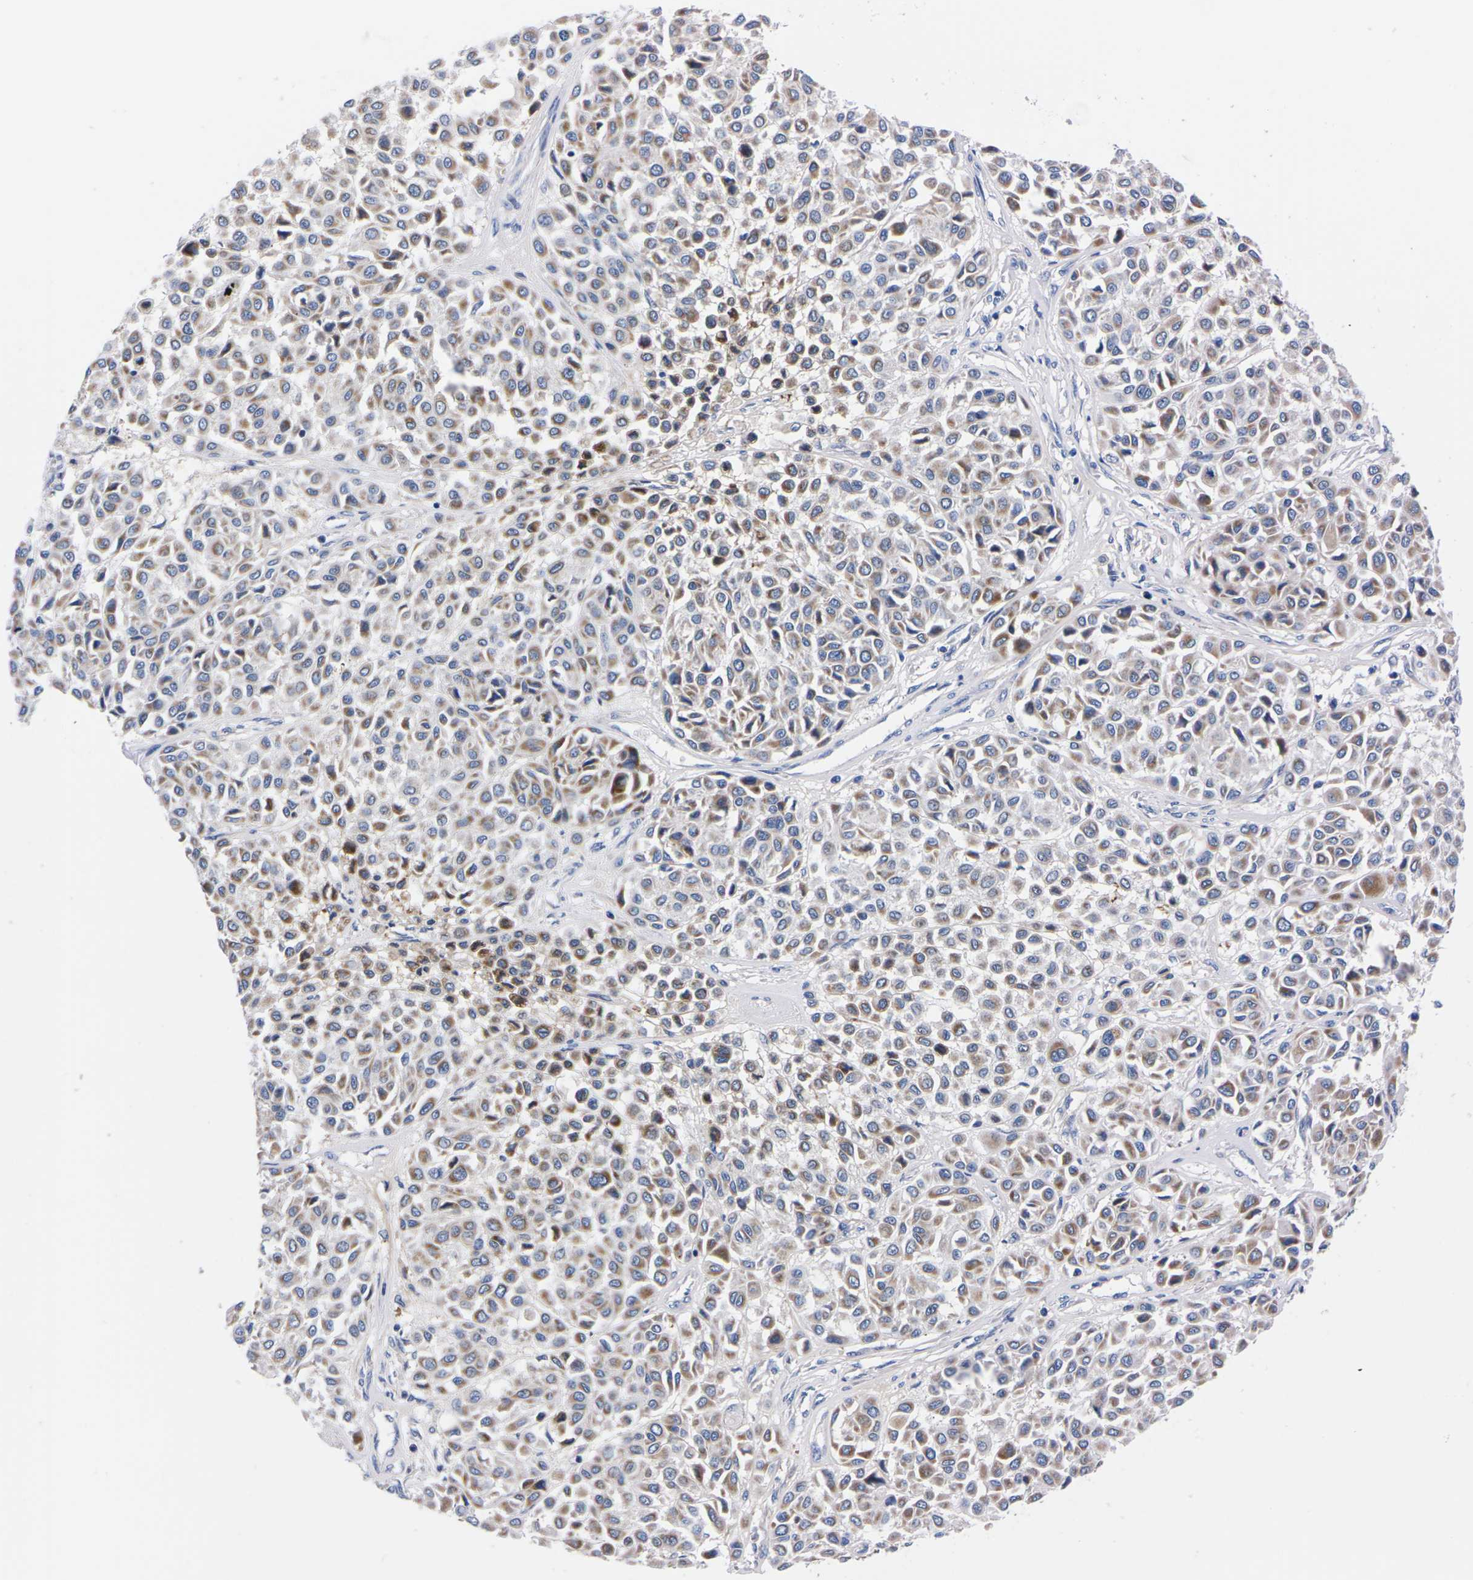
{"staining": {"intensity": "moderate", "quantity": ">75%", "location": "cytoplasmic/membranous"}, "tissue": "melanoma", "cell_type": "Tumor cells", "image_type": "cancer", "snomed": [{"axis": "morphology", "description": "Malignant melanoma, Metastatic site"}, {"axis": "topography", "description": "Soft tissue"}], "caption": "DAB (3,3'-diaminobenzidine) immunohistochemical staining of melanoma reveals moderate cytoplasmic/membranous protein staining in approximately >75% of tumor cells. Nuclei are stained in blue.", "gene": "FAM210A", "patient": {"sex": "male", "age": 41}}